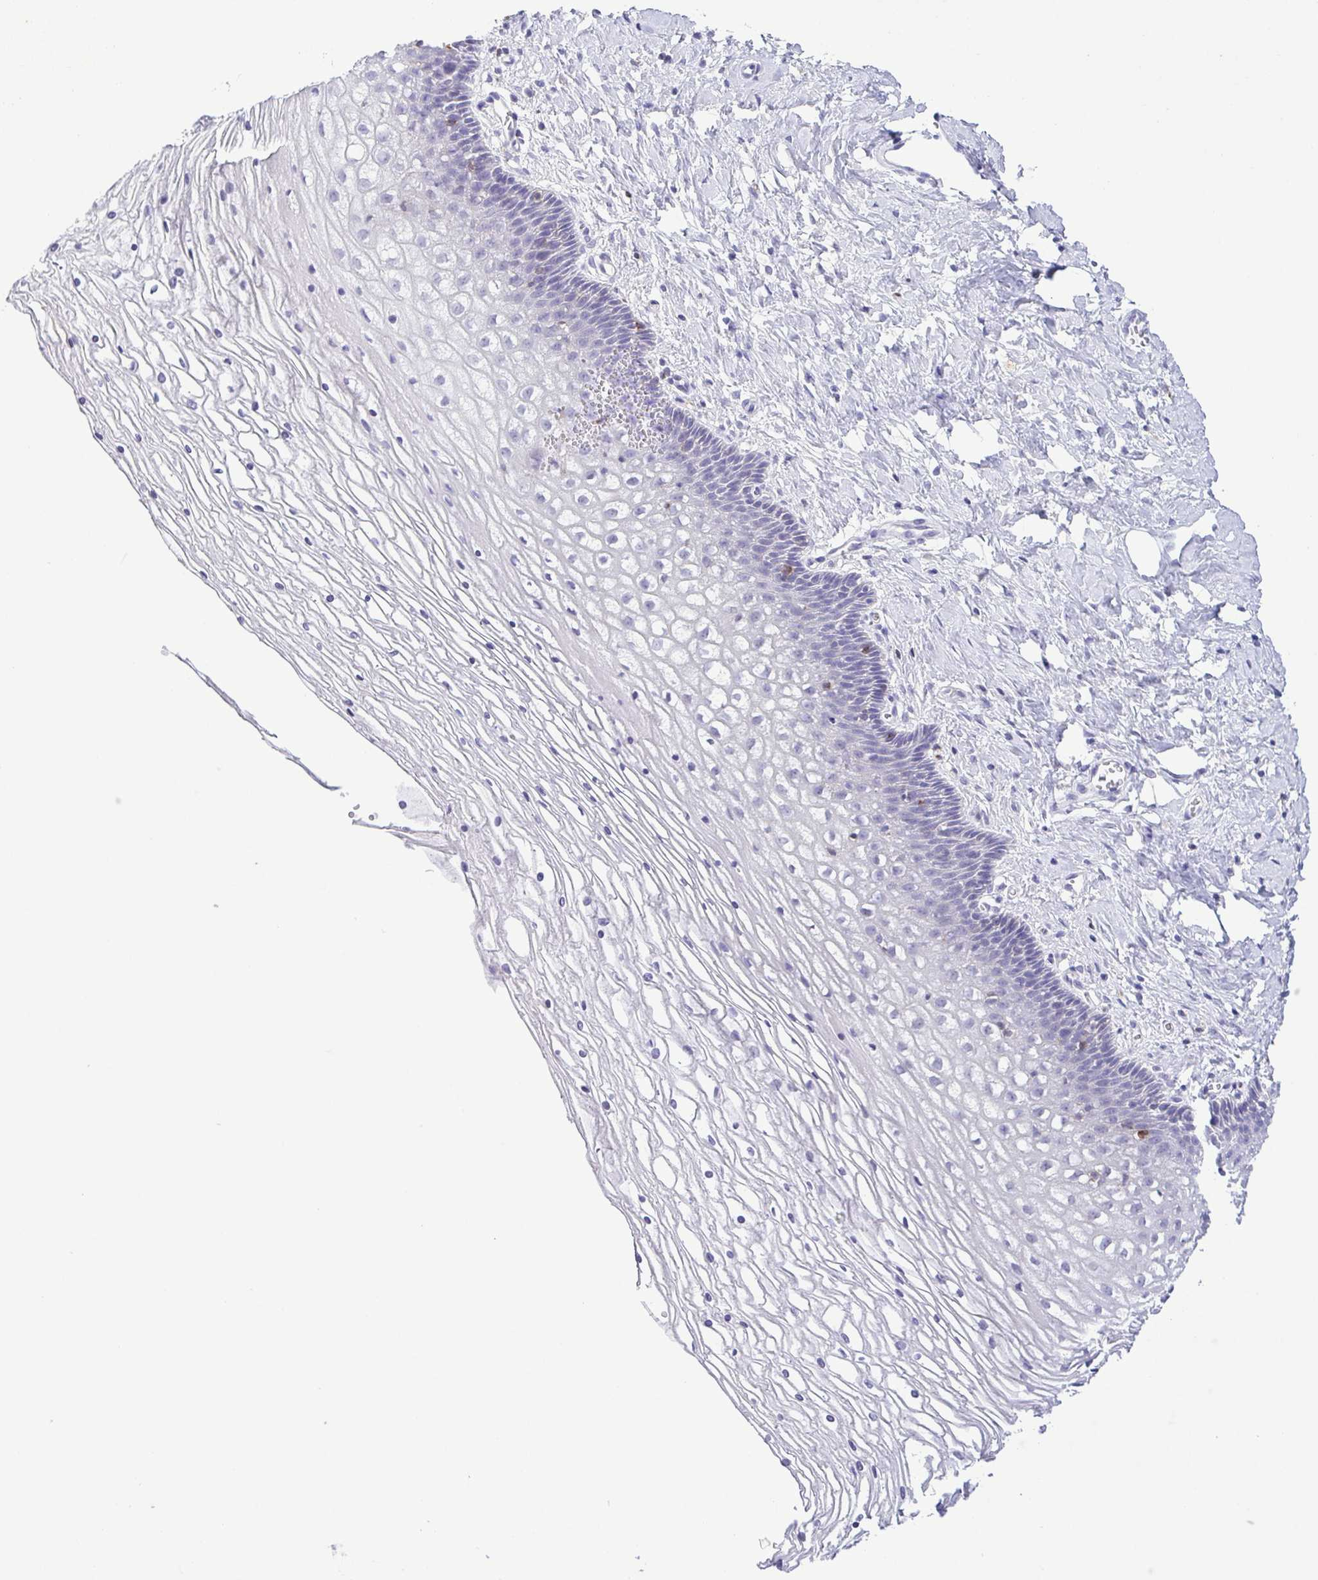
{"staining": {"intensity": "negative", "quantity": "none", "location": "none"}, "tissue": "cervix", "cell_type": "Glandular cells", "image_type": "normal", "snomed": [{"axis": "morphology", "description": "Normal tissue, NOS"}, {"axis": "topography", "description": "Cervix"}], "caption": "DAB (3,3'-diaminobenzidine) immunohistochemical staining of normal cervix exhibits no significant expression in glandular cells.", "gene": "PGLYRP1", "patient": {"sex": "female", "age": 36}}